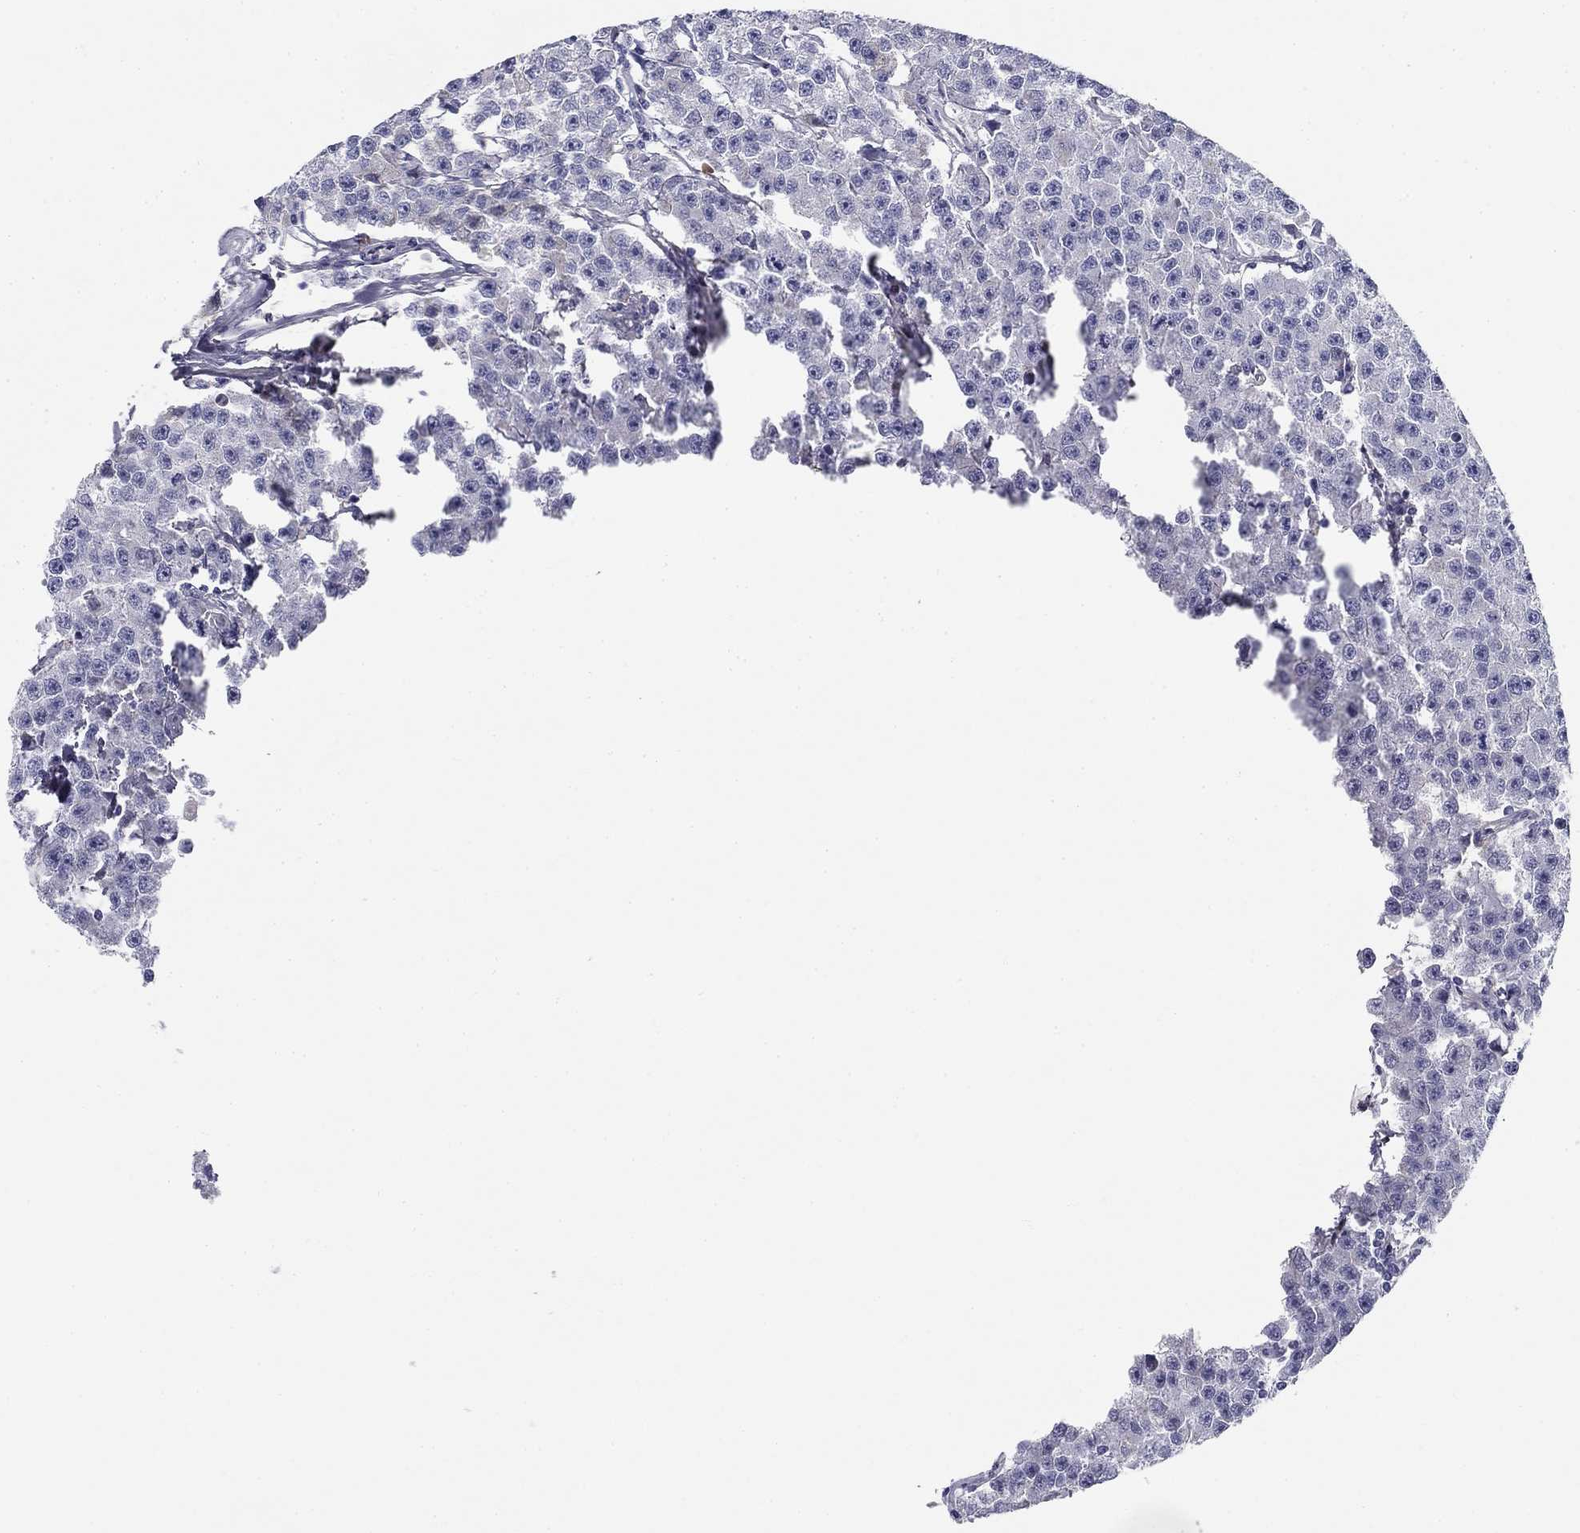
{"staining": {"intensity": "negative", "quantity": "none", "location": "none"}, "tissue": "testis cancer", "cell_type": "Tumor cells", "image_type": "cancer", "snomed": [{"axis": "morphology", "description": "Seminoma, NOS"}, {"axis": "topography", "description": "Testis"}], "caption": "This is an immunohistochemistry micrograph of human testis cancer. There is no staining in tumor cells.", "gene": "CPLX4", "patient": {"sex": "male", "age": 59}}